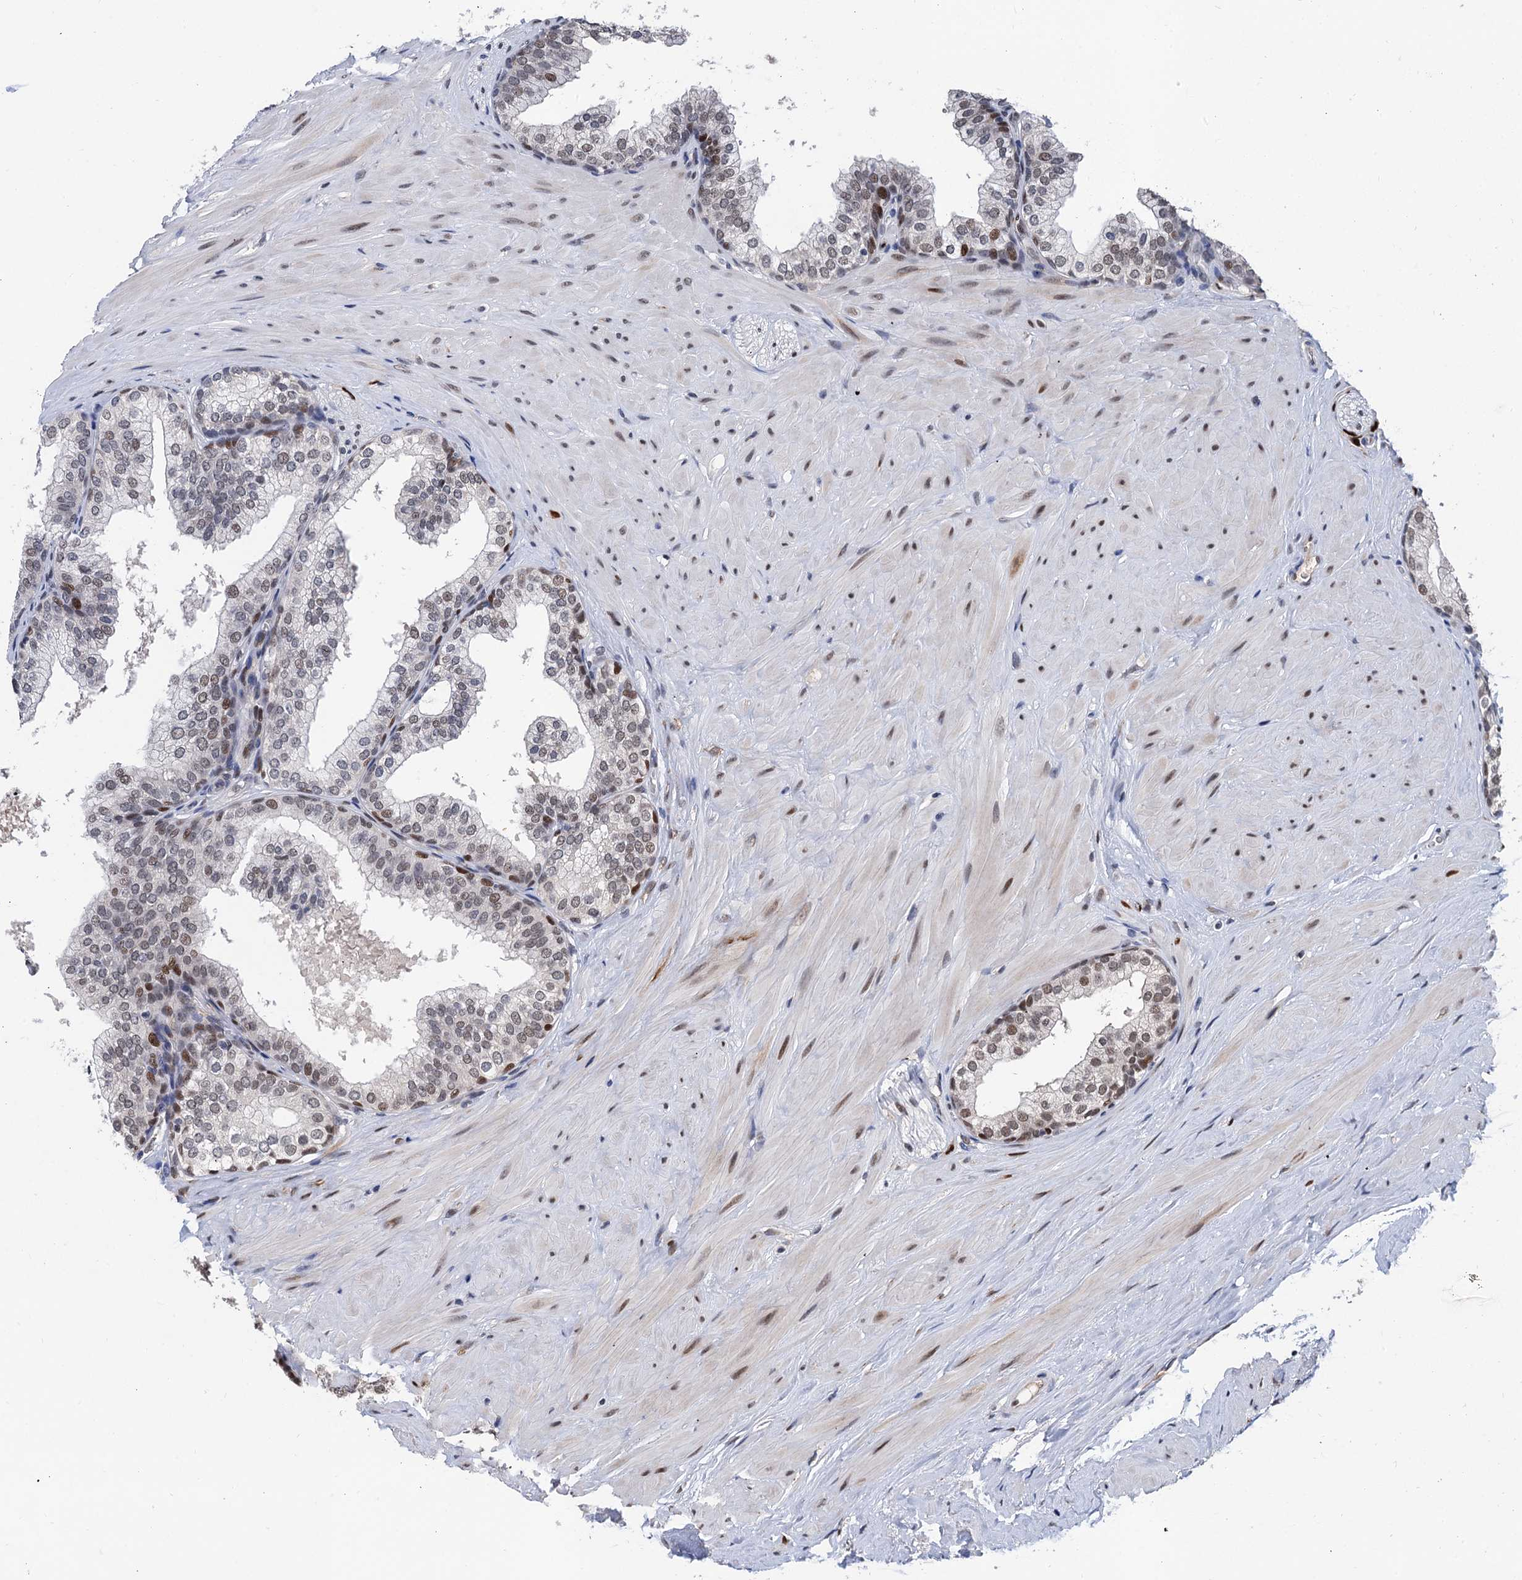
{"staining": {"intensity": "weak", "quantity": "<25%", "location": "nuclear"}, "tissue": "prostate", "cell_type": "Glandular cells", "image_type": "normal", "snomed": [{"axis": "morphology", "description": "Normal tissue, NOS"}, {"axis": "topography", "description": "Prostate"}], "caption": "High power microscopy histopathology image of an IHC histopathology image of normal prostate, revealing no significant expression in glandular cells.", "gene": "TSEN34", "patient": {"sex": "male", "age": 60}}